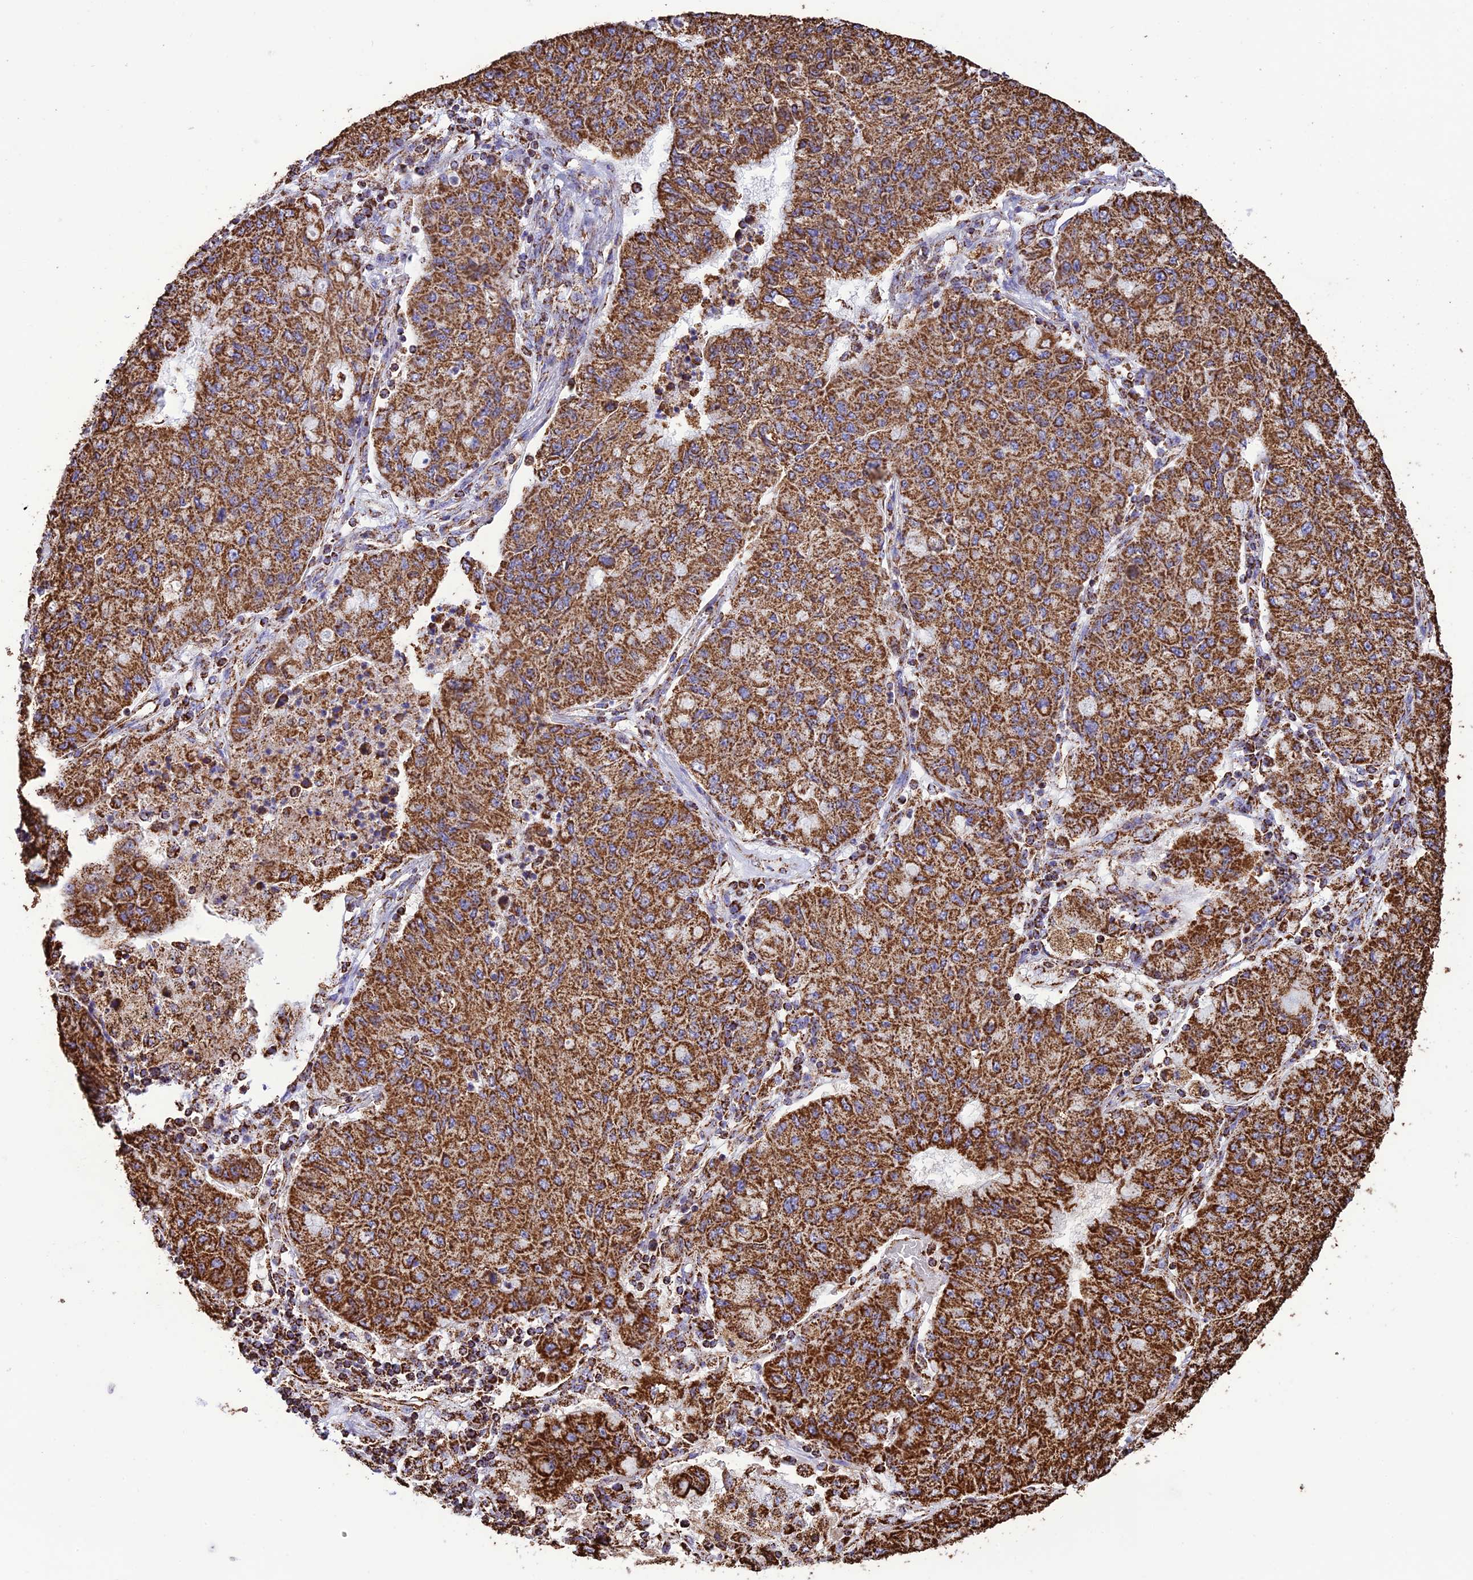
{"staining": {"intensity": "strong", "quantity": ">75%", "location": "cytoplasmic/membranous"}, "tissue": "lung cancer", "cell_type": "Tumor cells", "image_type": "cancer", "snomed": [{"axis": "morphology", "description": "Squamous cell carcinoma, NOS"}, {"axis": "topography", "description": "Lung"}], "caption": "Tumor cells reveal strong cytoplasmic/membranous expression in approximately >75% of cells in lung squamous cell carcinoma.", "gene": "NDUFAF1", "patient": {"sex": "male", "age": 74}}